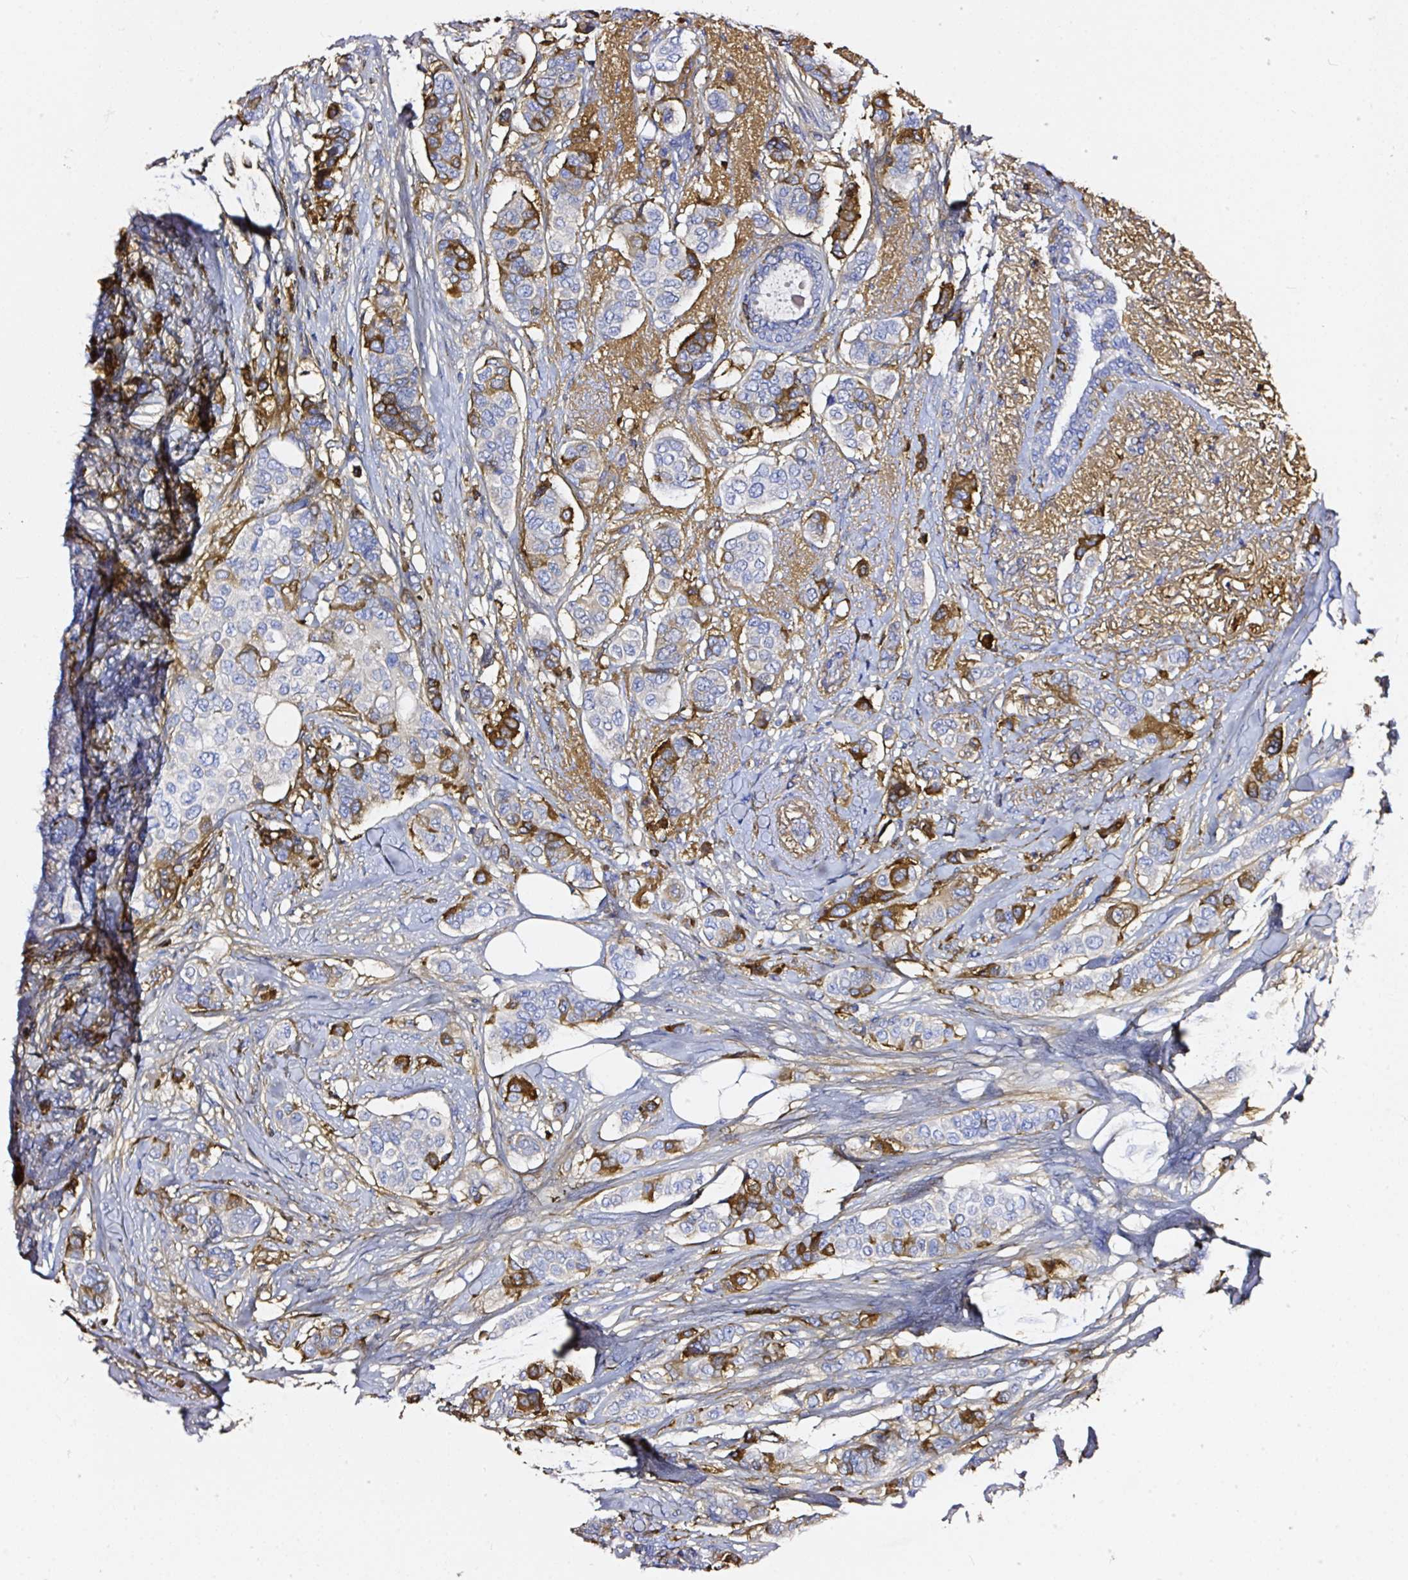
{"staining": {"intensity": "weak", "quantity": "<25%", "location": "cytoplasmic/membranous"}, "tissue": "breast cancer", "cell_type": "Tumor cells", "image_type": "cancer", "snomed": [{"axis": "morphology", "description": "Lobular carcinoma"}, {"axis": "topography", "description": "Breast"}], "caption": "DAB immunohistochemical staining of breast cancer shows no significant positivity in tumor cells.", "gene": "CLEC3B", "patient": {"sex": "female", "age": 51}}